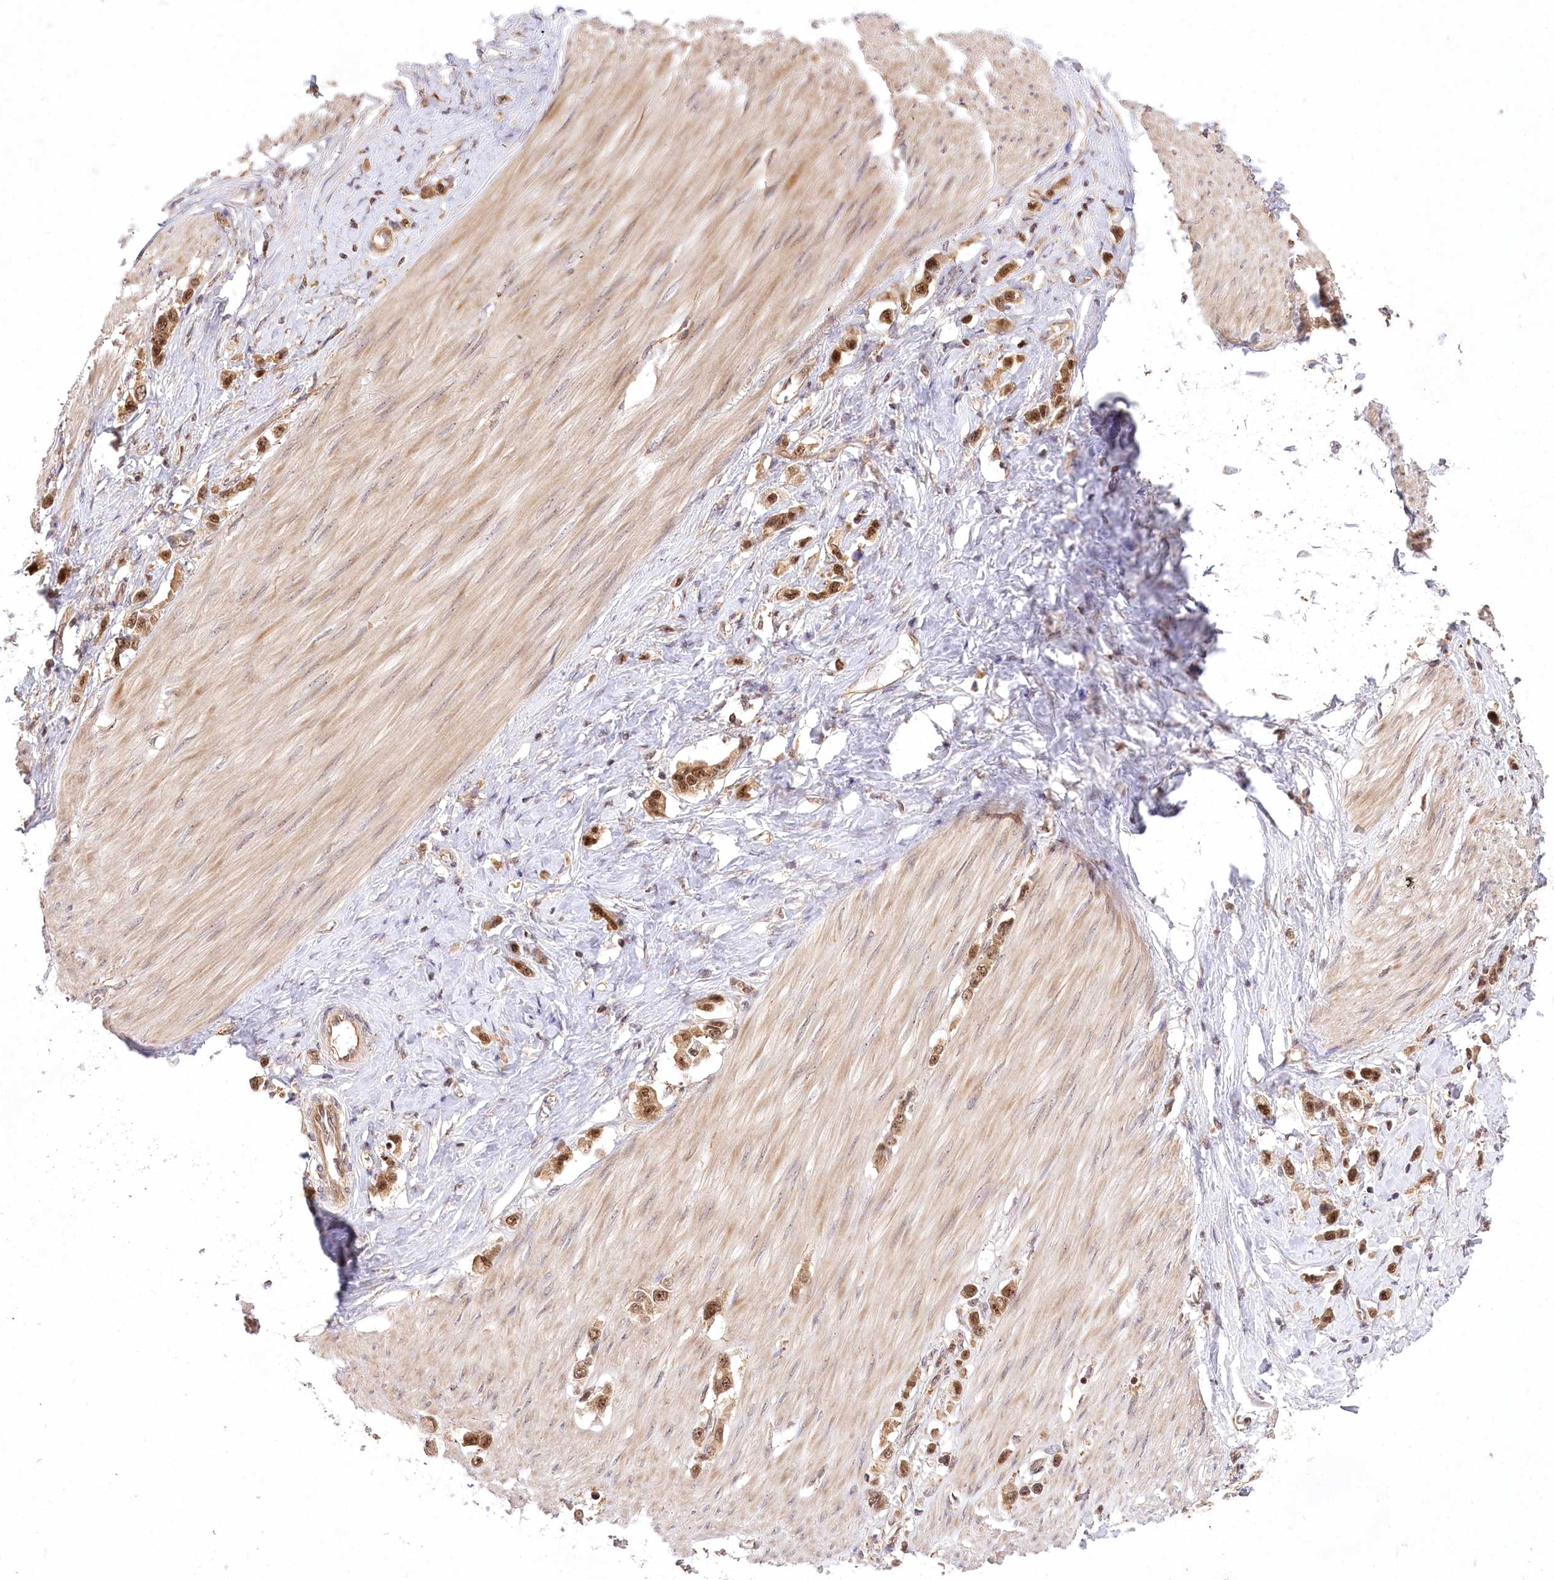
{"staining": {"intensity": "moderate", "quantity": ">75%", "location": "cytoplasmic/membranous,nuclear"}, "tissue": "stomach cancer", "cell_type": "Tumor cells", "image_type": "cancer", "snomed": [{"axis": "morphology", "description": "Adenocarcinoma, NOS"}, {"axis": "topography", "description": "Stomach"}], "caption": "Stomach cancer stained with a brown dye displays moderate cytoplasmic/membranous and nuclear positive staining in approximately >75% of tumor cells.", "gene": "SERGEF", "patient": {"sex": "female", "age": 65}}